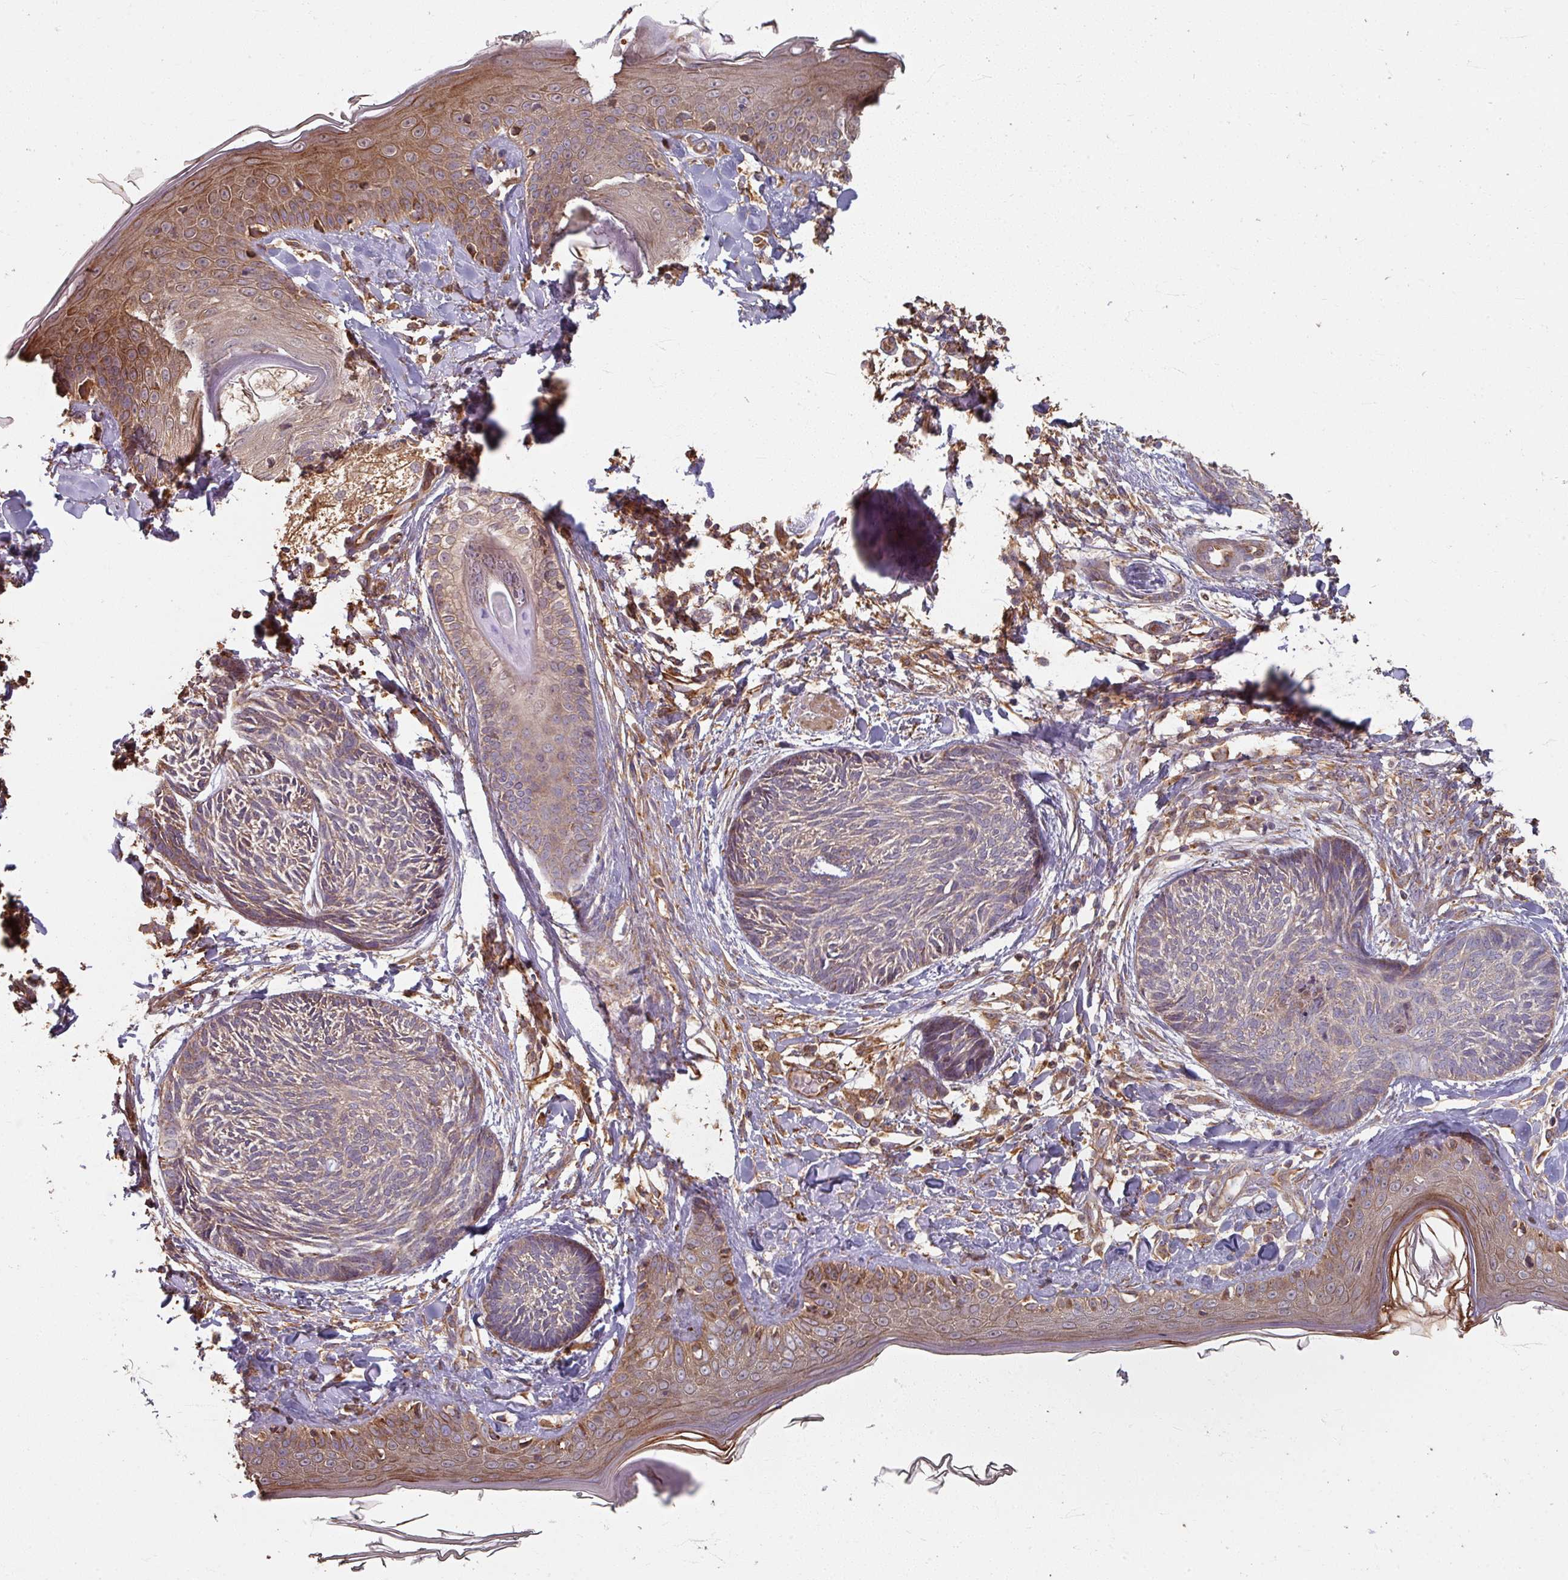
{"staining": {"intensity": "weak", "quantity": "25%-75%", "location": "cytoplasmic/membranous"}, "tissue": "skin cancer", "cell_type": "Tumor cells", "image_type": "cancer", "snomed": [{"axis": "morphology", "description": "Basal cell carcinoma"}, {"axis": "topography", "description": "Skin"}], "caption": "The photomicrograph shows a brown stain indicating the presence of a protein in the cytoplasmic/membranous of tumor cells in basal cell carcinoma (skin). (Brightfield microscopy of DAB IHC at high magnification).", "gene": "CCDC68", "patient": {"sex": "male", "age": 73}}